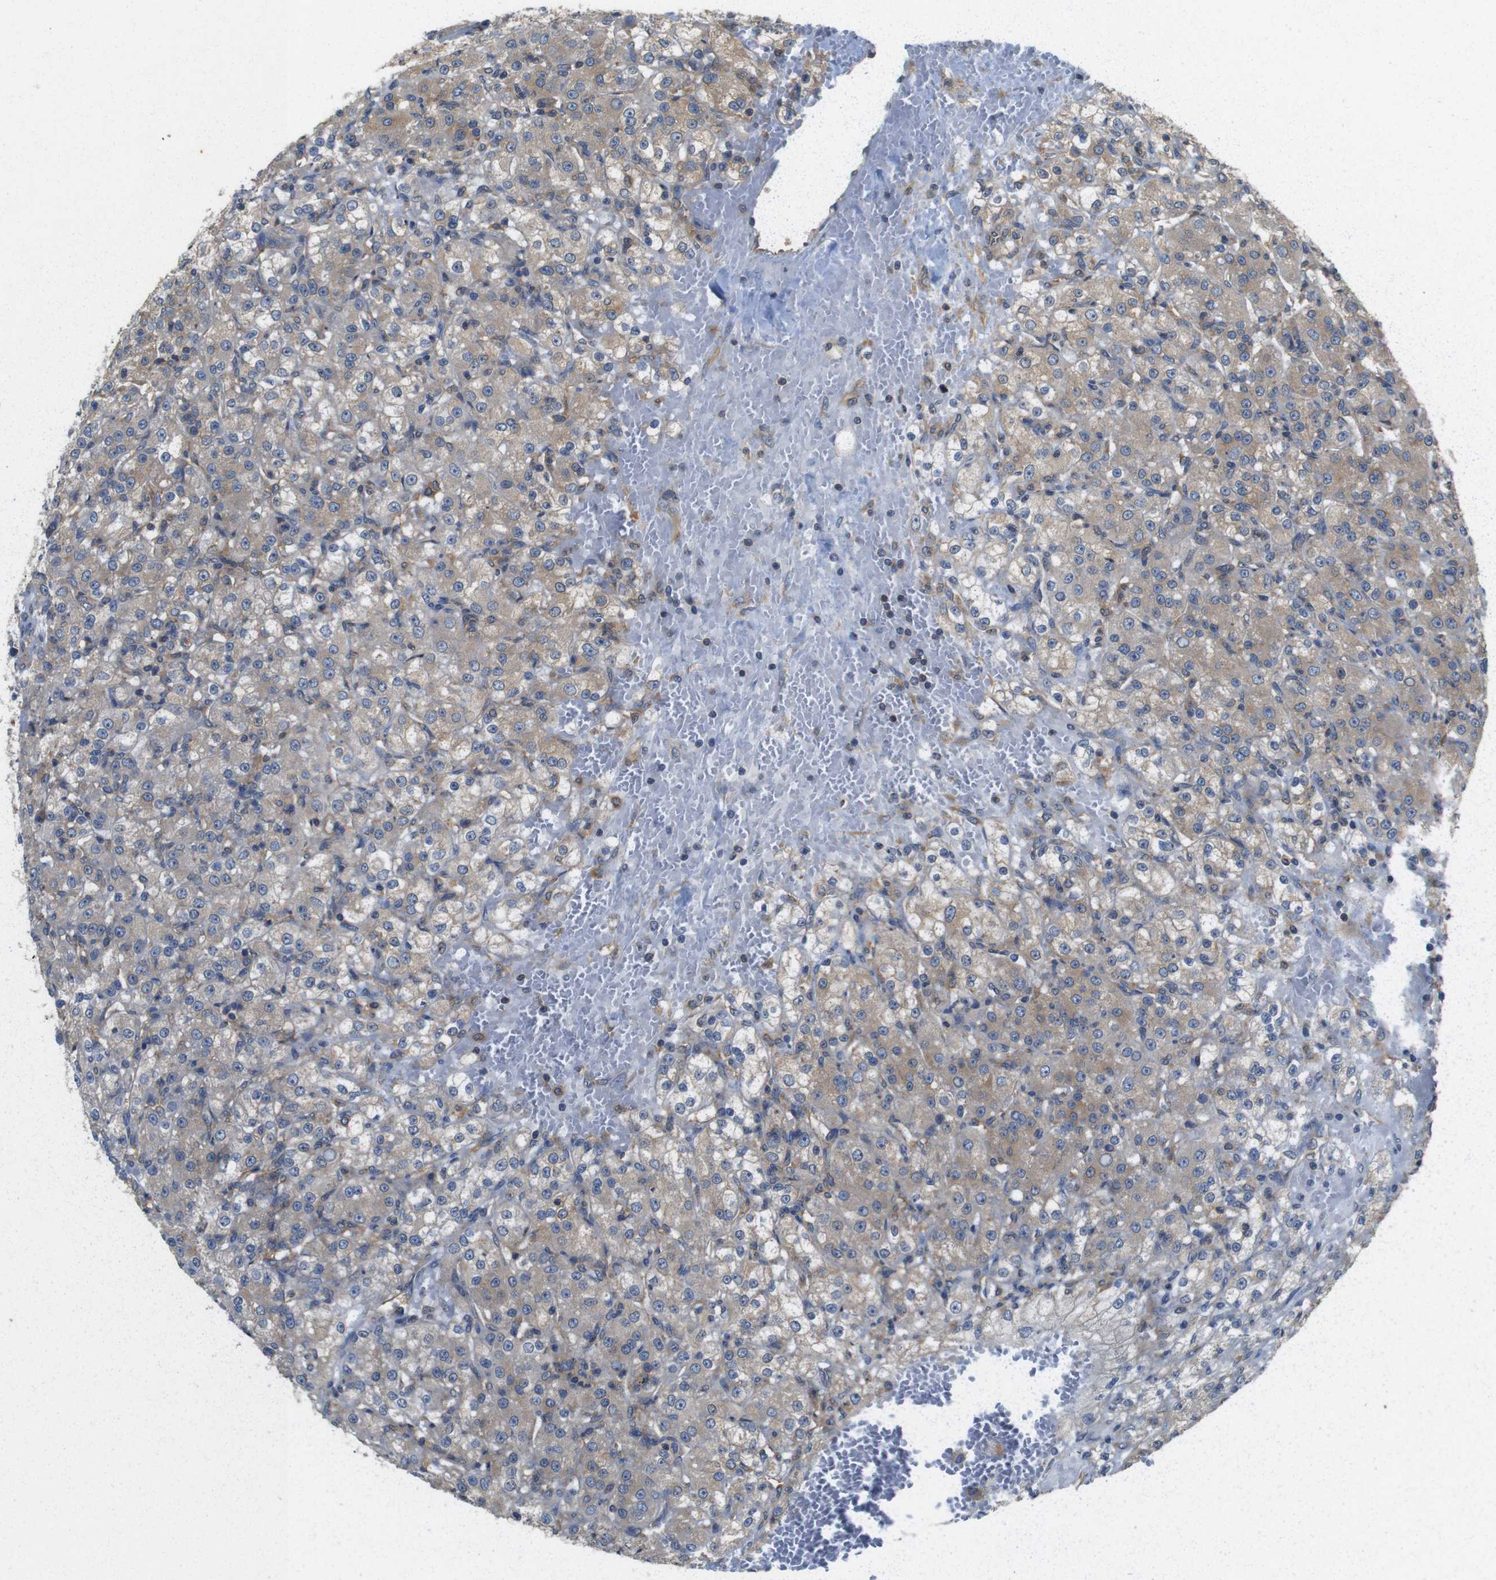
{"staining": {"intensity": "weak", "quantity": ">75%", "location": "cytoplasmic/membranous"}, "tissue": "renal cancer", "cell_type": "Tumor cells", "image_type": "cancer", "snomed": [{"axis": "morphology", "description": "Normal tissue, NOS"}, {"axis": "morphology", "description": "Adenocarcinoma, NOS"}, {"axis": "topography", "description": "Kidney"}], "caption": "IHC photomicrograph of renal cancer stained for a protein (brown), which exhibits low levels of weak cytoplasmic/membranous expression in approximately >75% of tumor cells.", "gene": "DCTN1", "patient": {"sex": "male", "age": 61}}